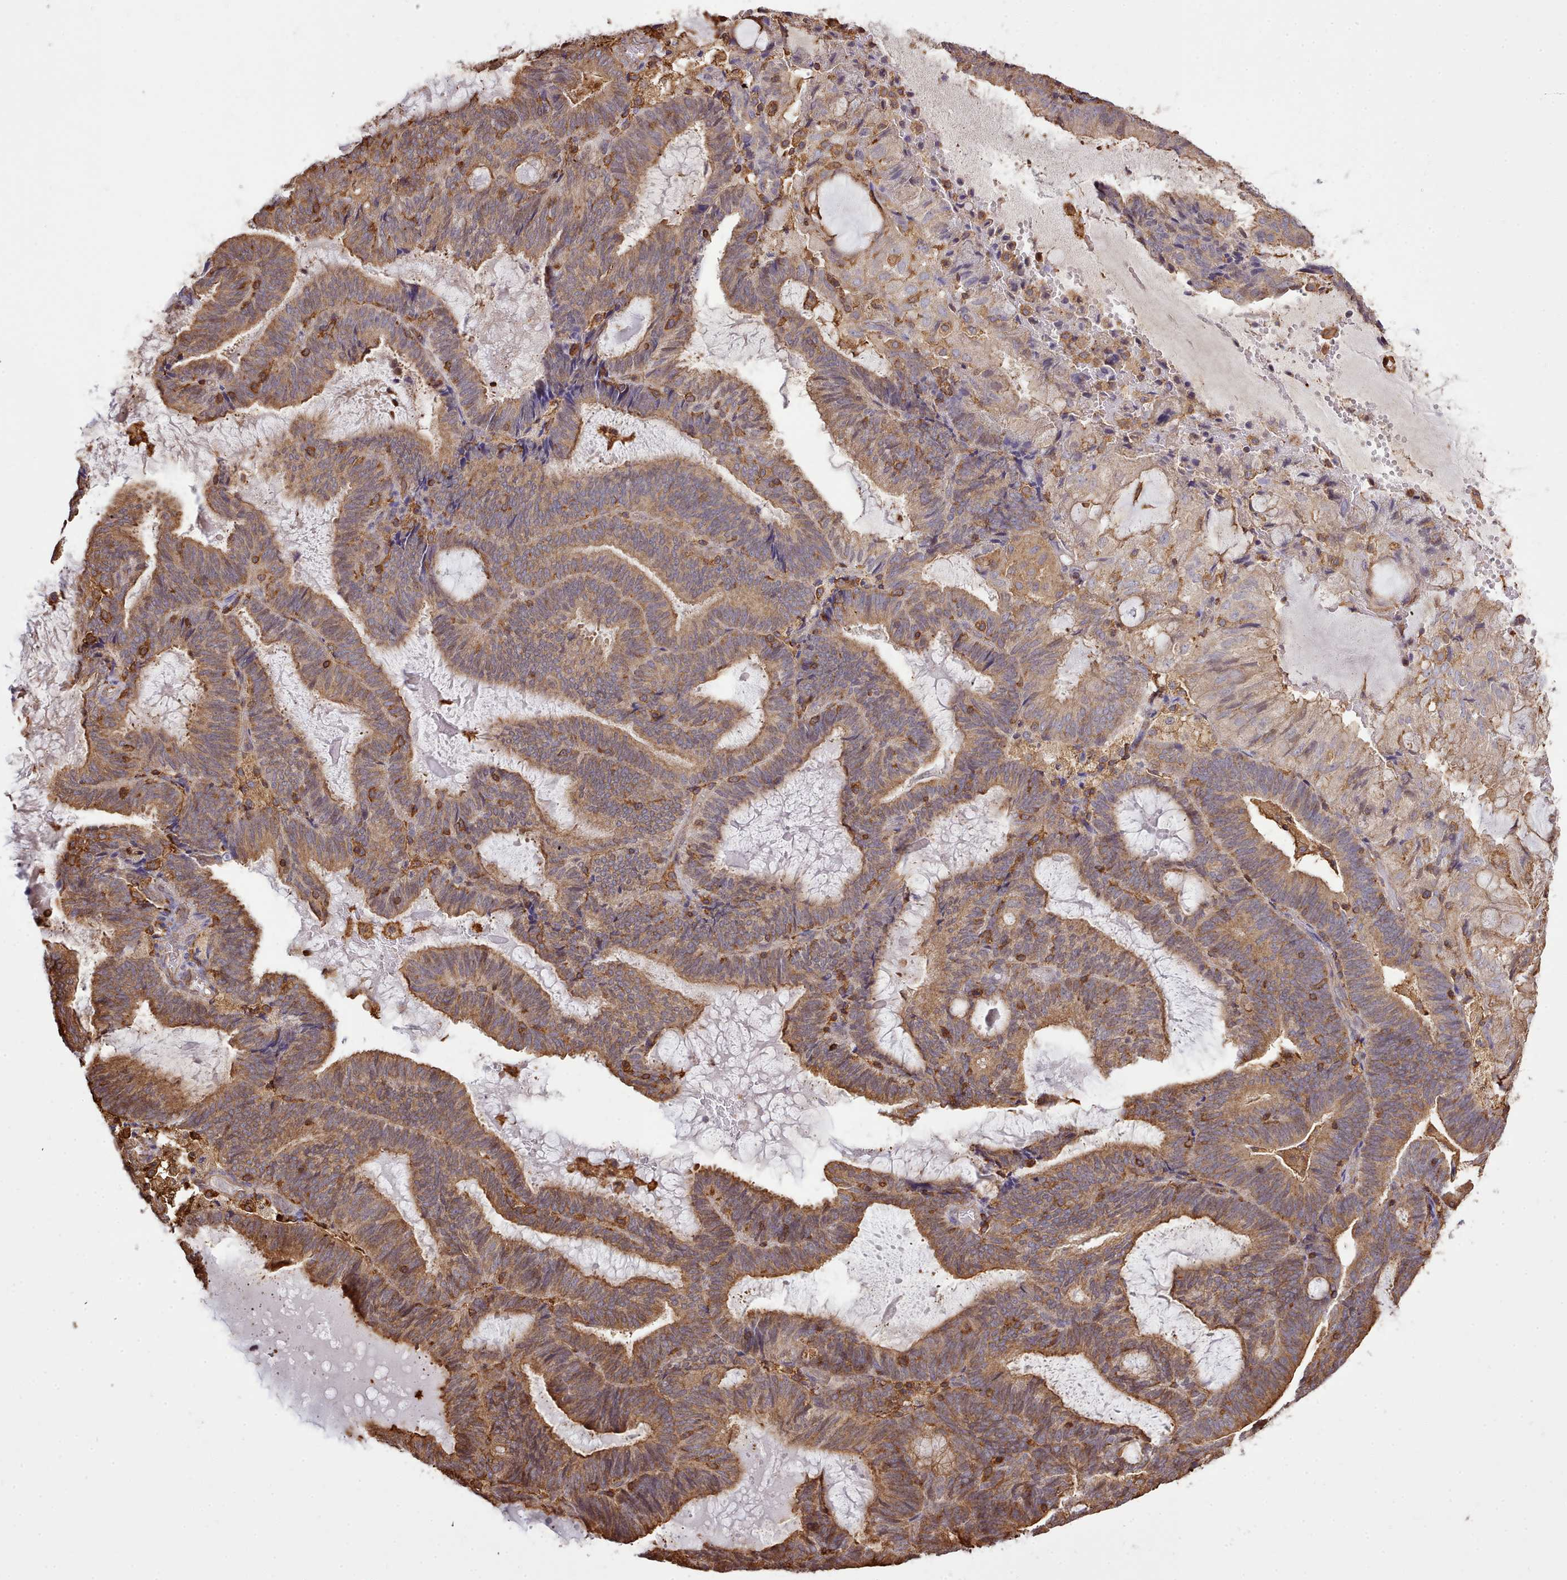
{"staining": {"intensity": "moderate", "quantity": ">75%", "location": "cytoplasmic/membranous"}, "tissue": "endometrial cancer", "cell_type": "Tumor cells", "image_type": "cancer", "snomed": [{"axis": "morphology", "description": "Adenocarcinoma, NOS"}, {"axis": "topography", "description": "Endometrium"}], "caption": "Adenocarcinoma (endometrial) stained for a protein displays moderate cytoplasmic/membranous positivity in tumor cells.", "gene": "CAPZA1", "patient": {"sex": "female", "age": 81}}